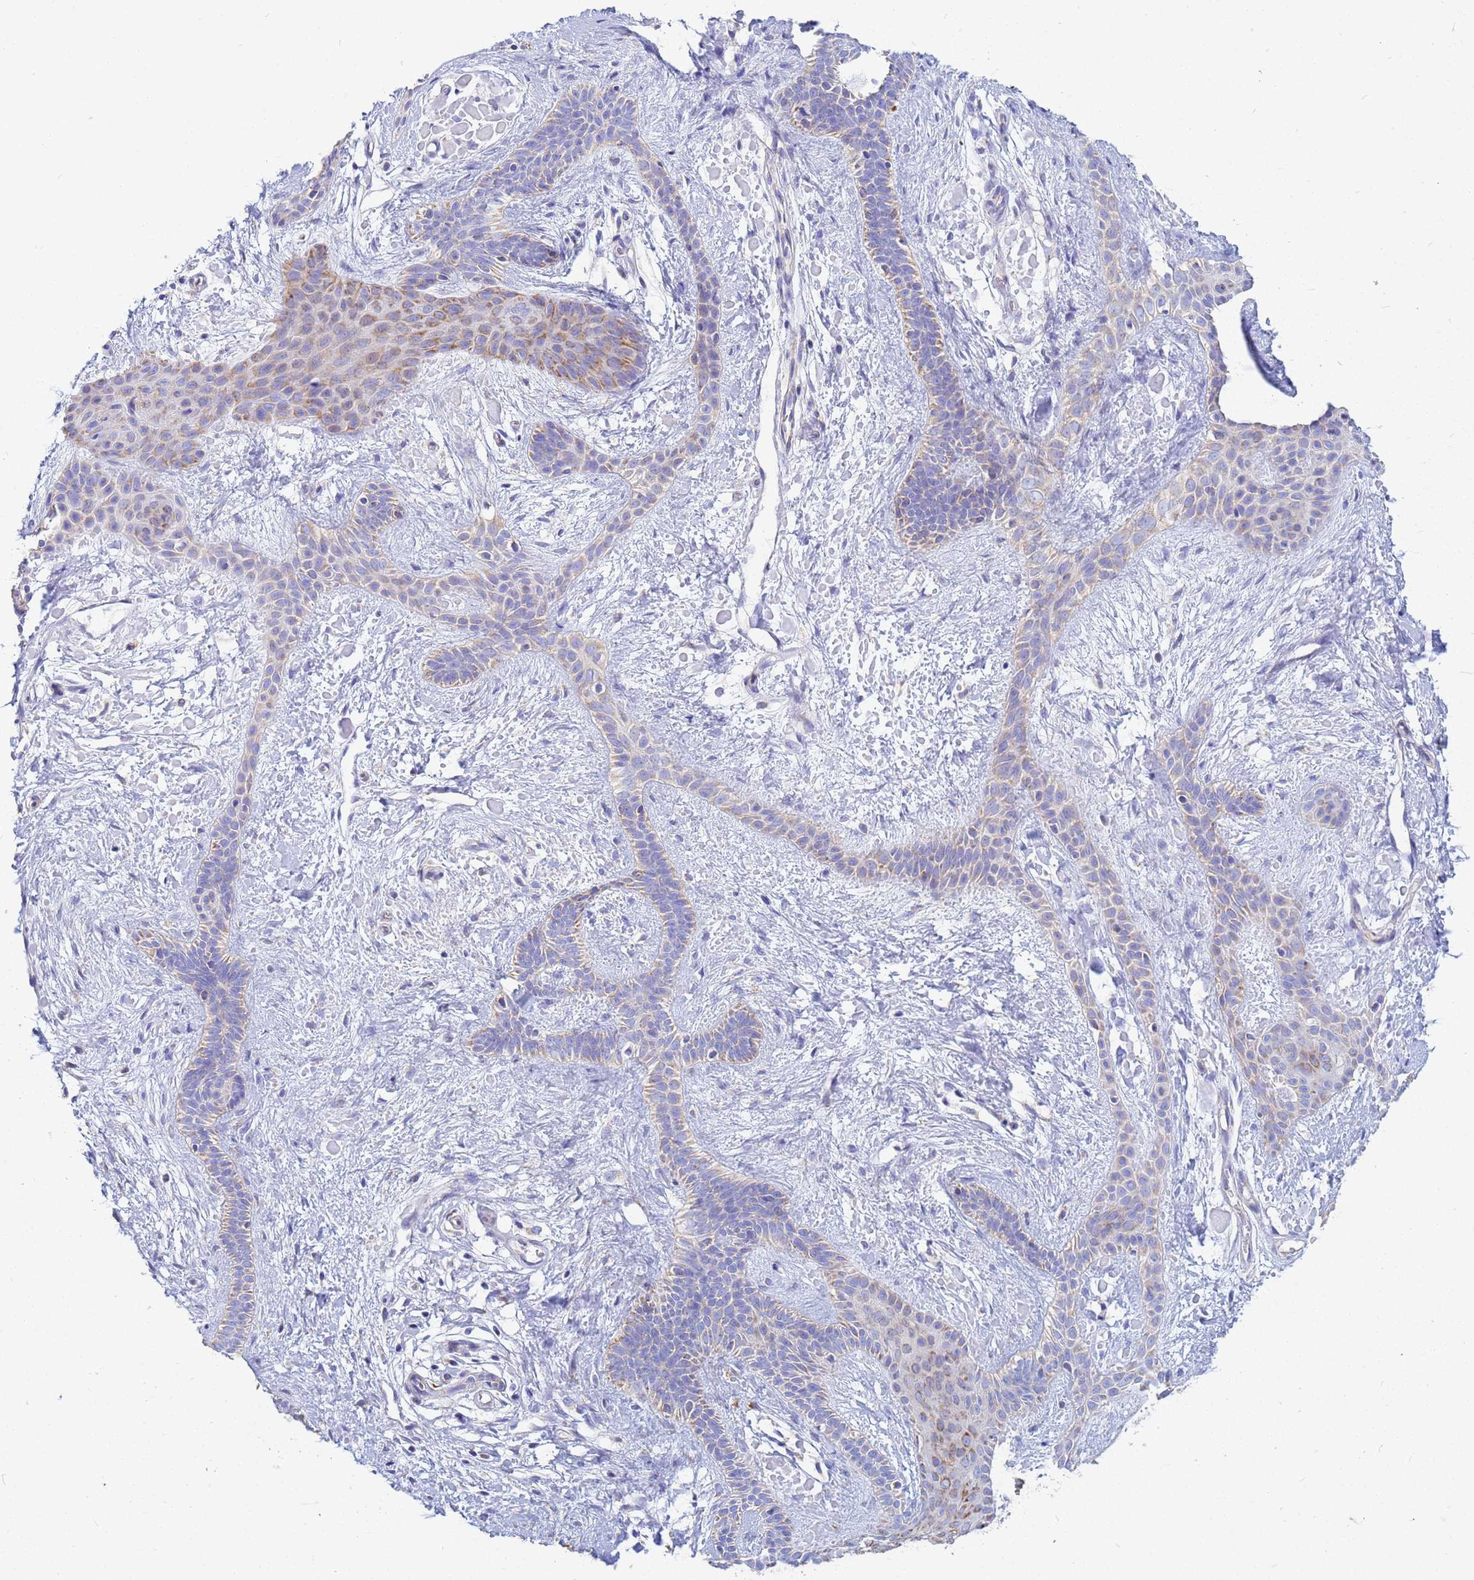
{"staining": {"intensity": "moderate", "quantity": "25%-75%", "location": "cytoplasmic/membranous"}, "tissue": "skin cancer", "cell_type": "Tumor cells", "image_type": "cancer", "snomed": [{"axis": "morphology", "description": "Basal cell carcinoma"}, {"axis": "topography", "description": "Skin"}], "caption": "Human skin cancer (basal cell carcinoma) stained with a brown dye displays moderate cytoplasmic/membranous positive positivity in approximately 25%-75% of tumor cells.", "gene": "UQCRH", "patient": {"sex": "male", "age": 78}}